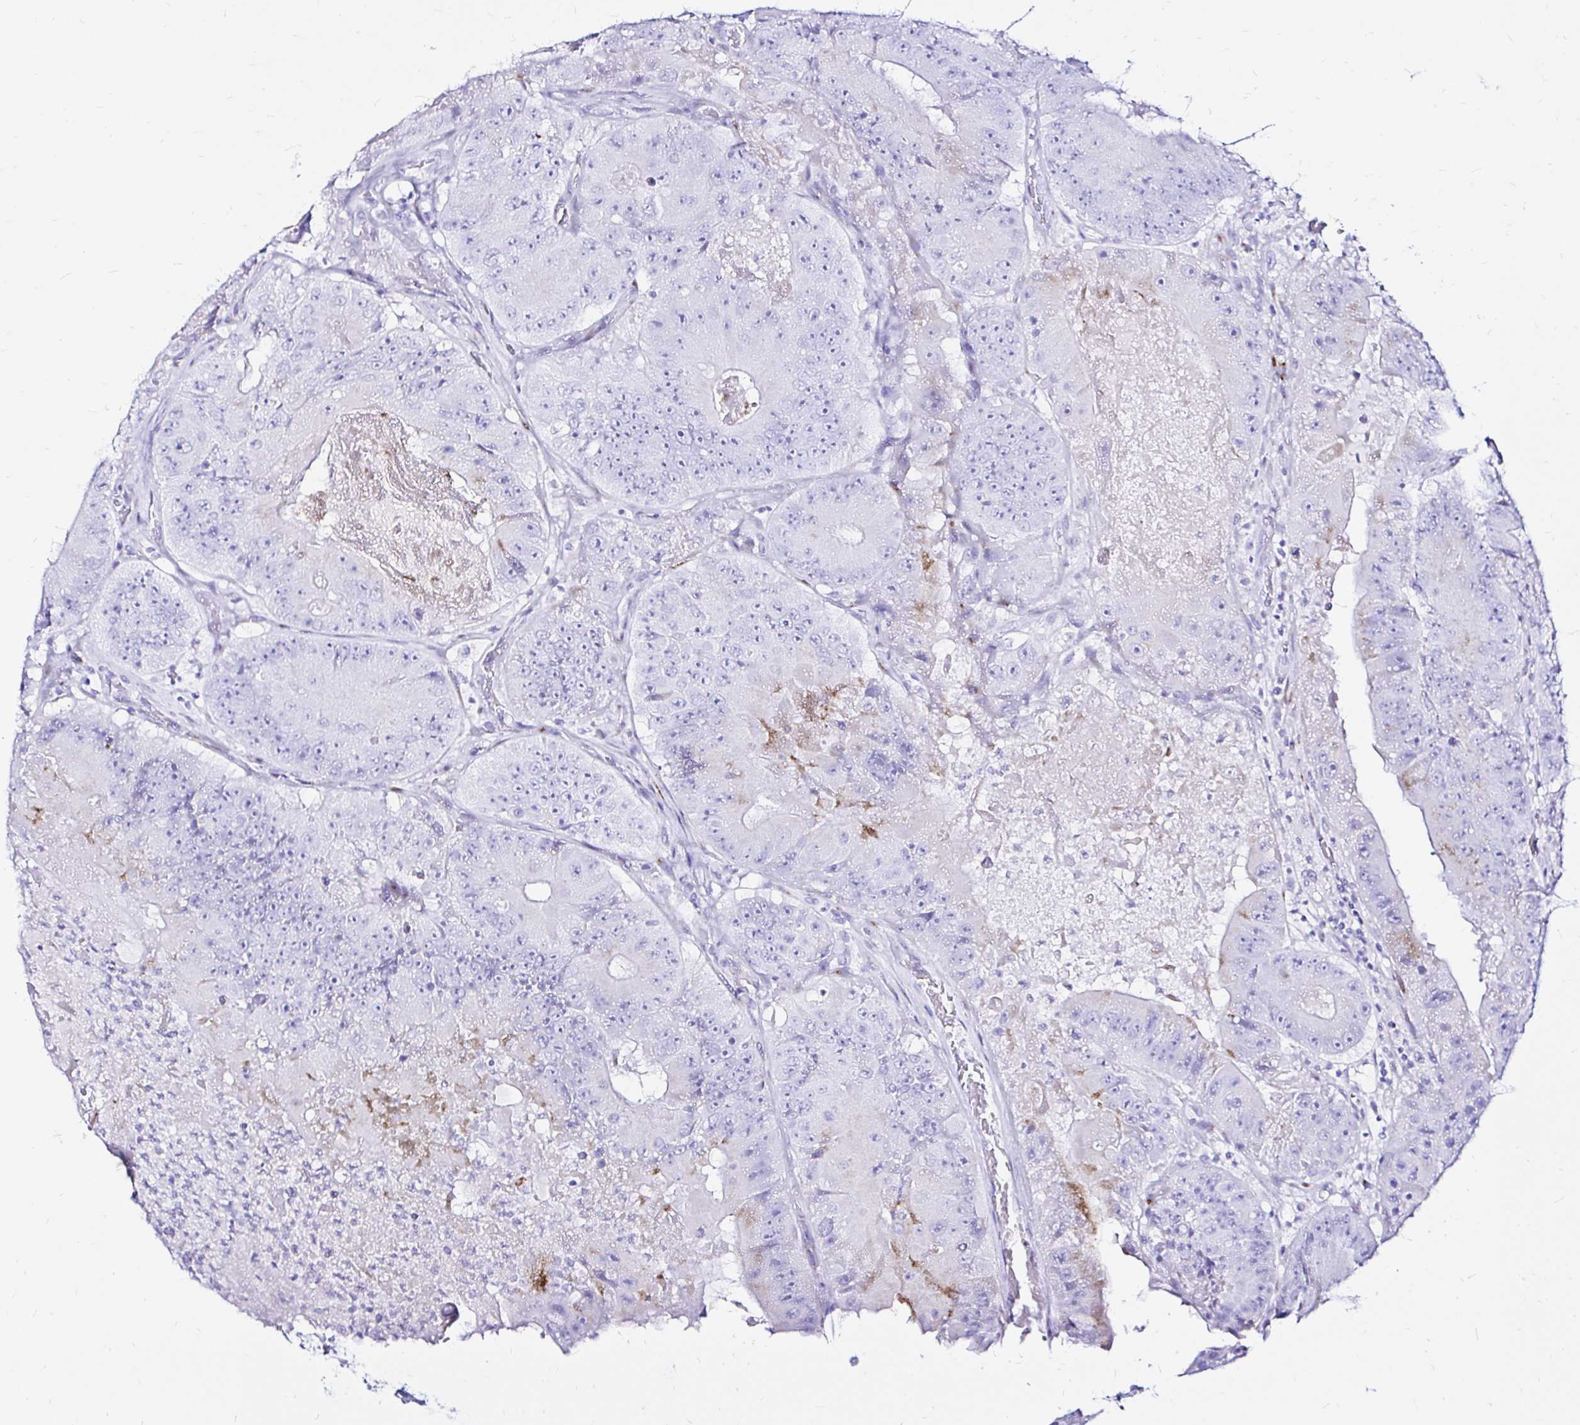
{"staining": {"intensity": "moderate", "quantity": "<25%", "location": "cytoplasmic/membranous"}, "tissue": "colorectal cancer", "cell_type": "Tumor cells", "image_type": "cancer", "snomed": [{"axis": "morphology", "description": "Adenocarcinoma, NOS"}, {"axis": "topography", "description": "Colon"}], "caption": "Protein staining exhibits moderate cytoplasmic/membranous expression in approximately <25% of tumor cells in colorectal cancer (adenocarcinoma).", "gene": "ZNF432", "patient": {"sex": "female", "age": 86}}